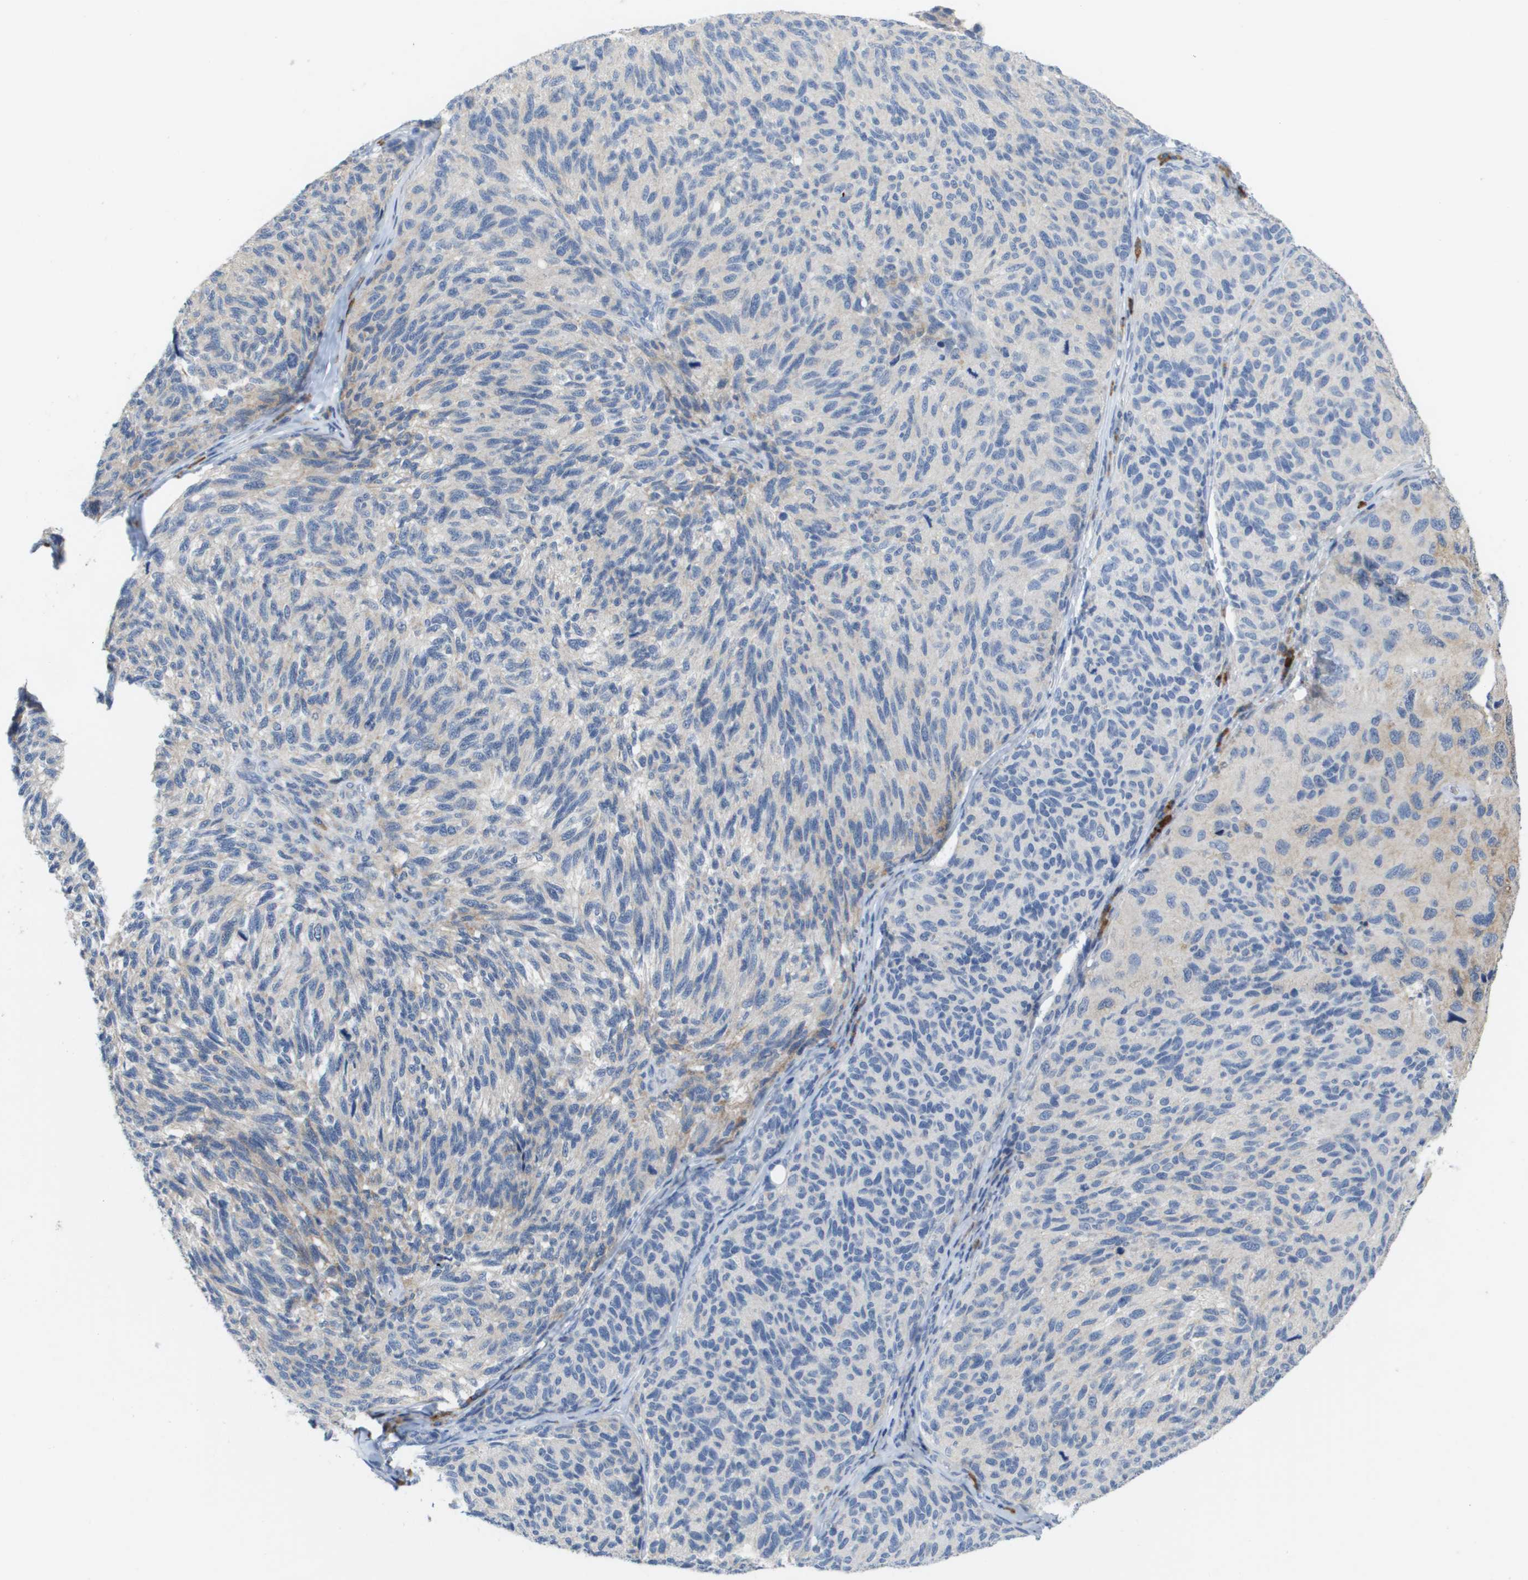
{"staining": {"intensity": "negative", "quantity": "none", "location": "none"}, "tissue": "melanoma", "cell_type": "Tumor cells", "image_type": "cancer", "snomed": [{"axis": "morphology", "description": "Malignant melanoma, NOS"}, {"axis": "topography", "description": "Skin"}], "caption": "Human malignant melanoma stained for a protein using immunohistochemistry shows no positivity in tumor cells.", "gene": "CD3G", "patient": {"sex": "female", "age": 73}}